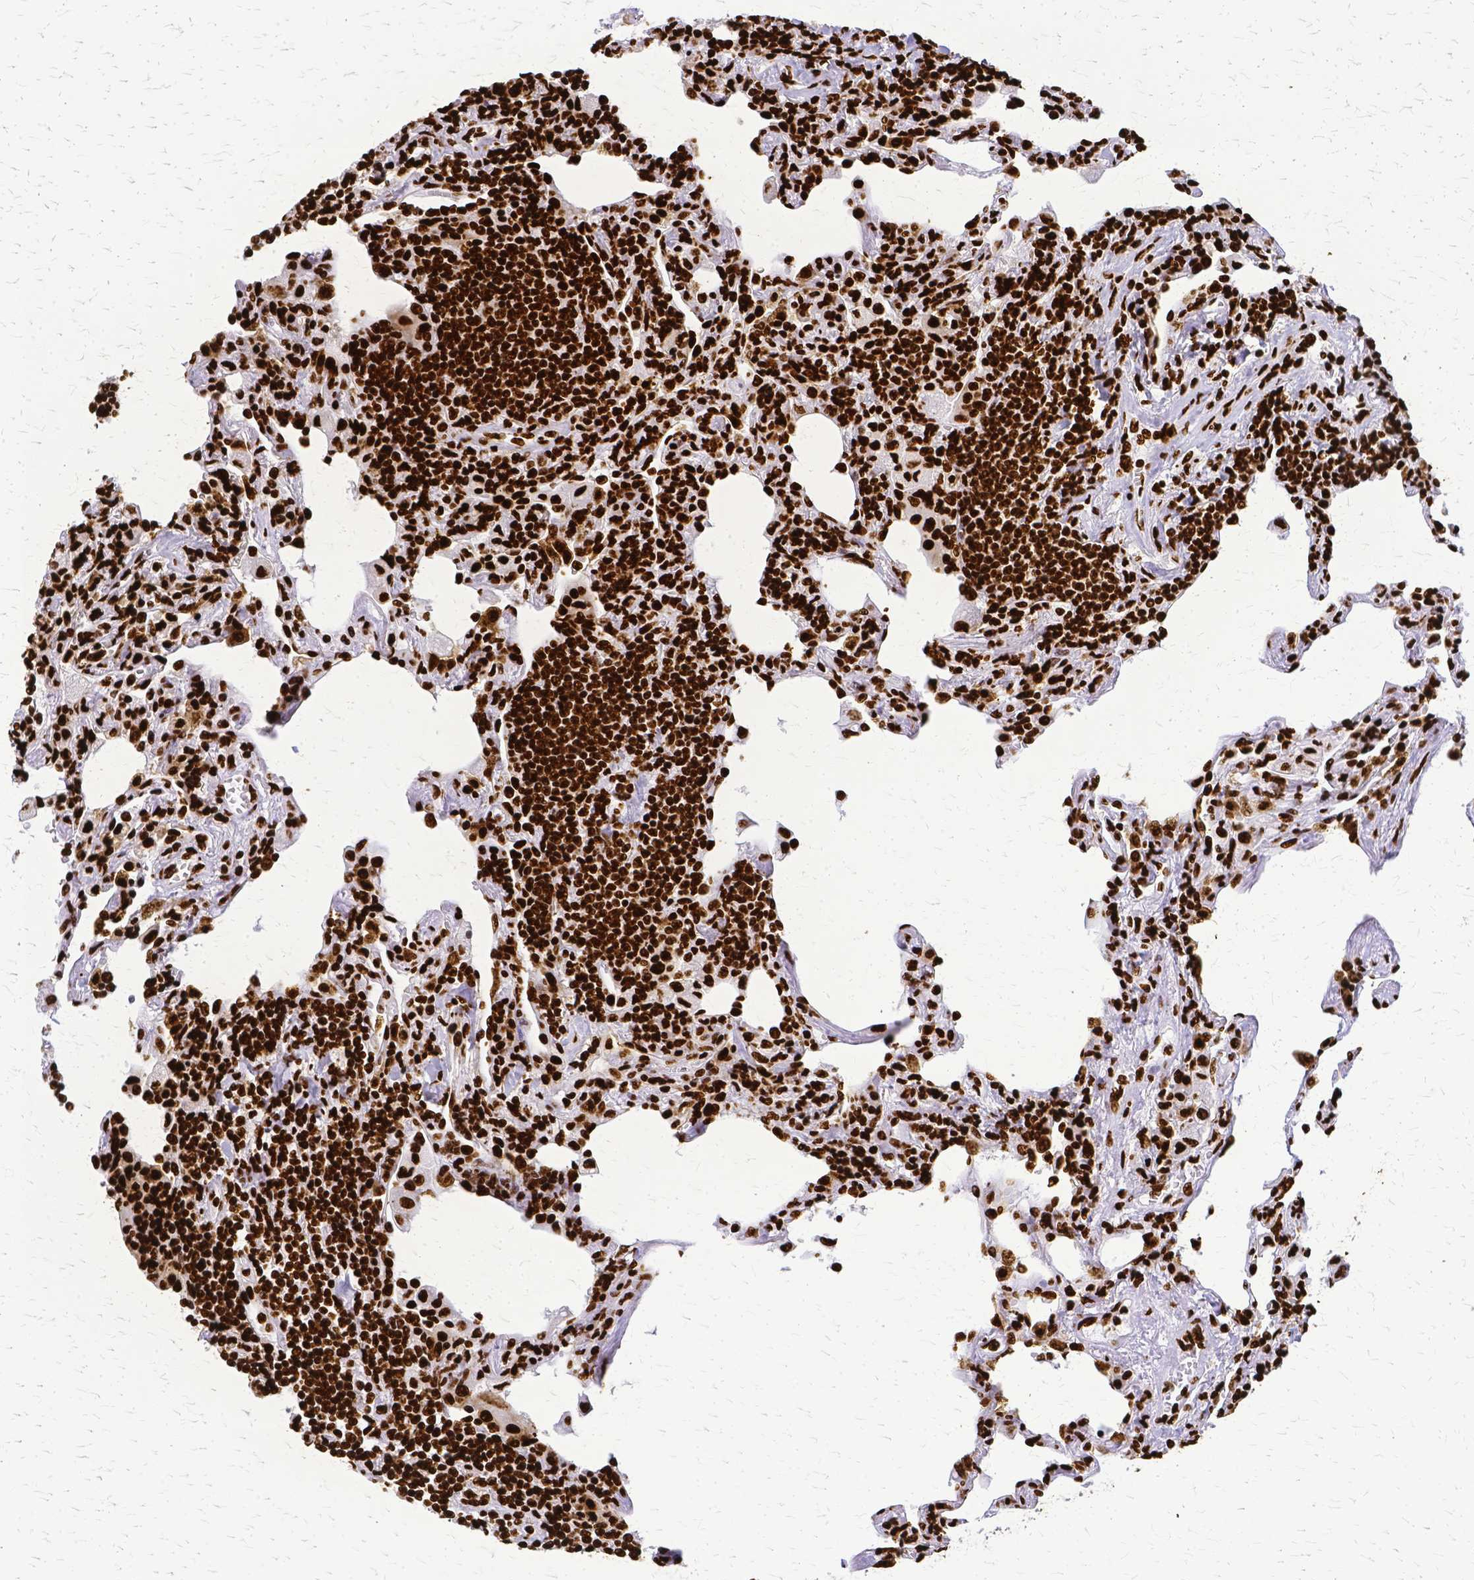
{"staining": {"intensity": "strong", "quantity": ">75%", "location": "nuclear"}, "tissue": "lymphoma", "cell_type": "Tumor cells", "image_type": "cancer", "snomed": [{"axis": "morphology", "description": "Malignant lymphoma, non-Hodgkin's type, Low grade"}, {"axis": "topography", "description": "Lung"}], "caption": "A micrograph of human lymphoma stained for a protein displays strong nuclear brown staining in tumor cells.", "gene": "SFPQ", "patient": {"sex": "female", "age": 71}}